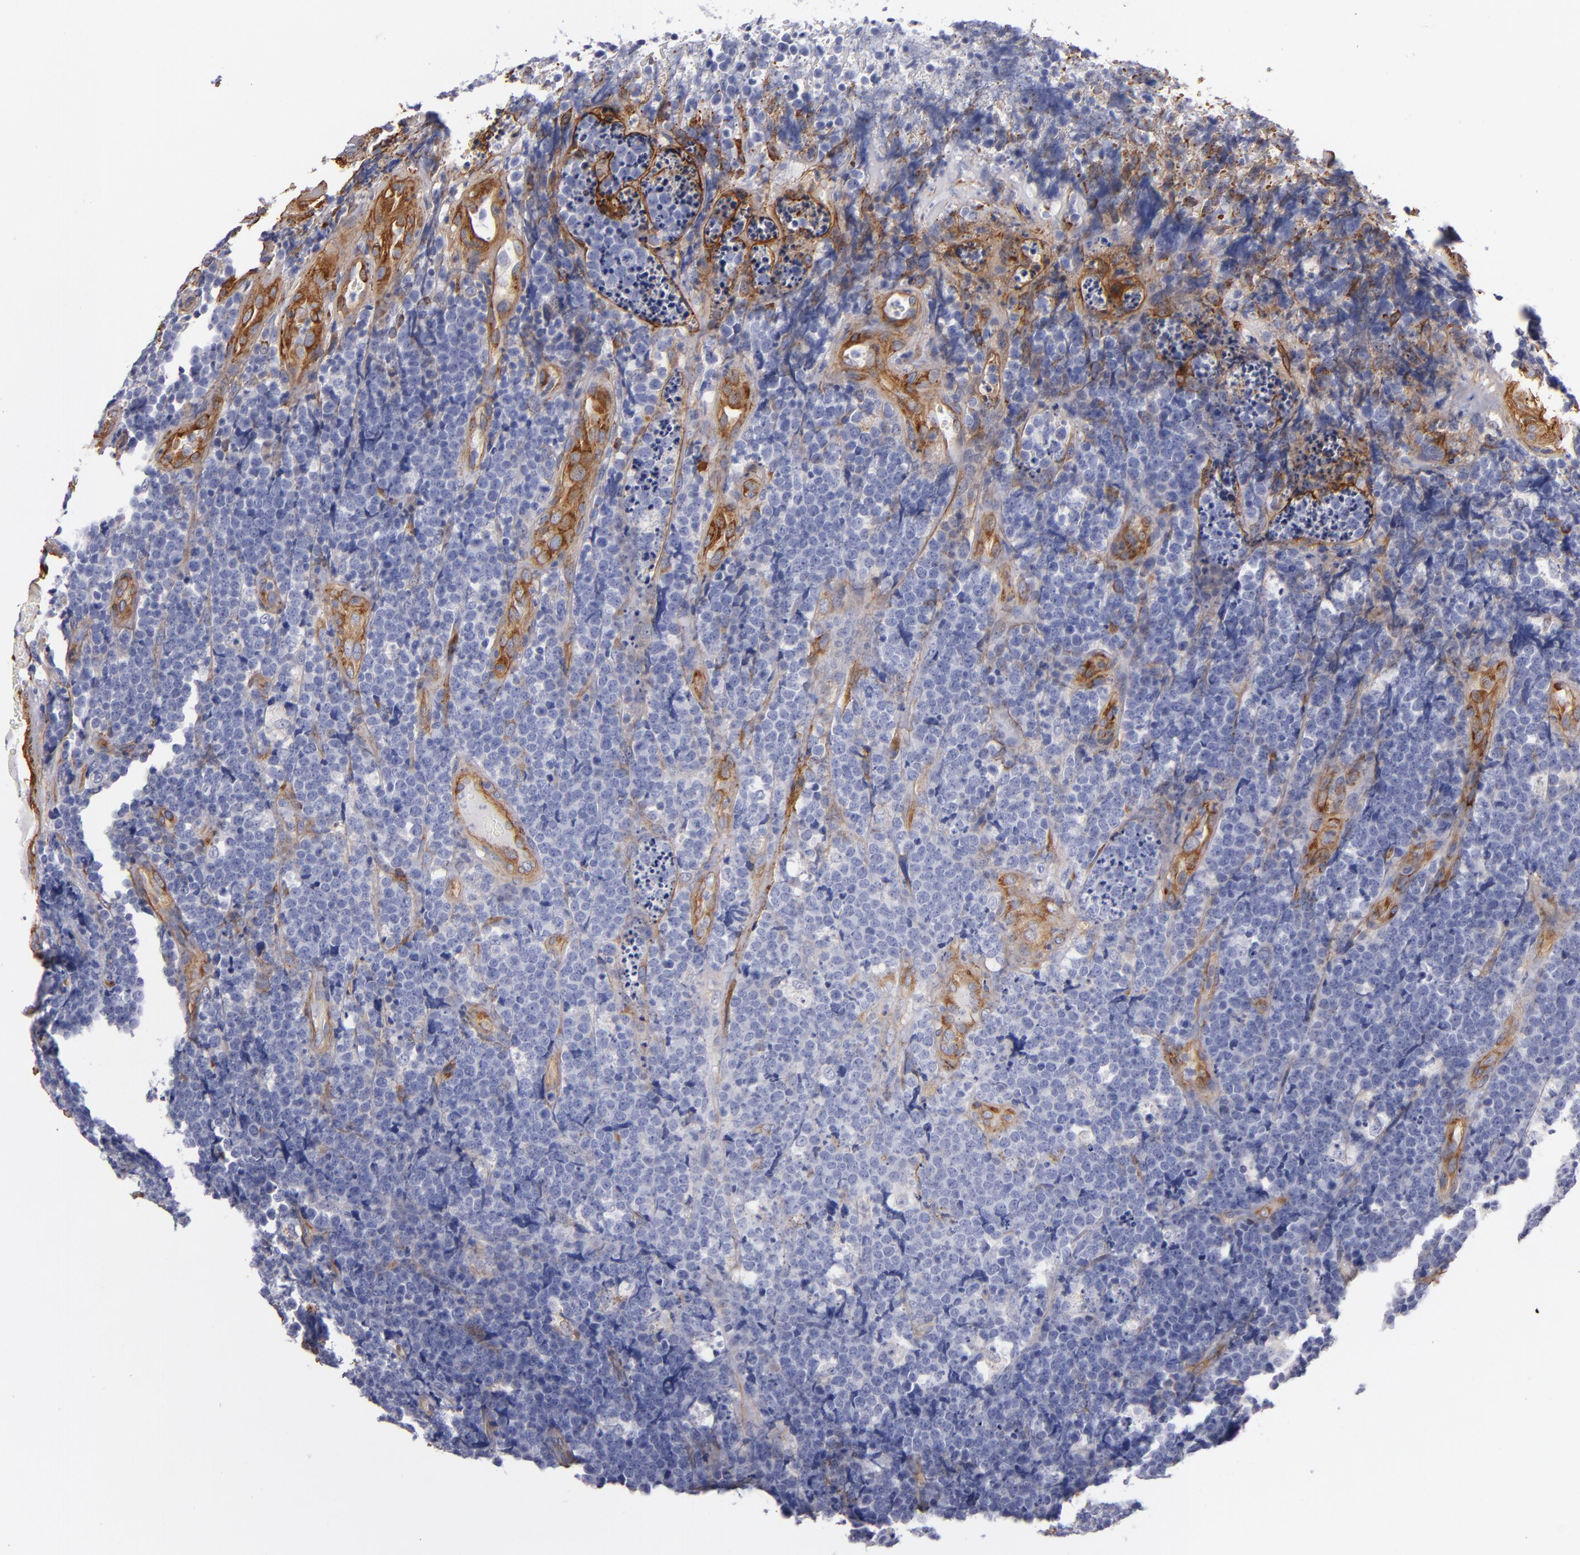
{"staining": {"intensity": "negative", "quantity": "none", "location": "none"}, "tissue": "lymphoma", "cell_type": "Tumor cells", "image_type": "cancer", "snomed": [{"axis": "morphology", "description": "Malignant lymphoma, non-Hodgkin's type, High grade"}, {"axis": "topography", "description": "Small intestine"}, {"axis": "topography", "description": "Colon"}], "caption": "The image displays no significant expression in tumor cells of lymphoma.", "gene": "LAMC1", "patient": {"sex": "male", "age": 8}}